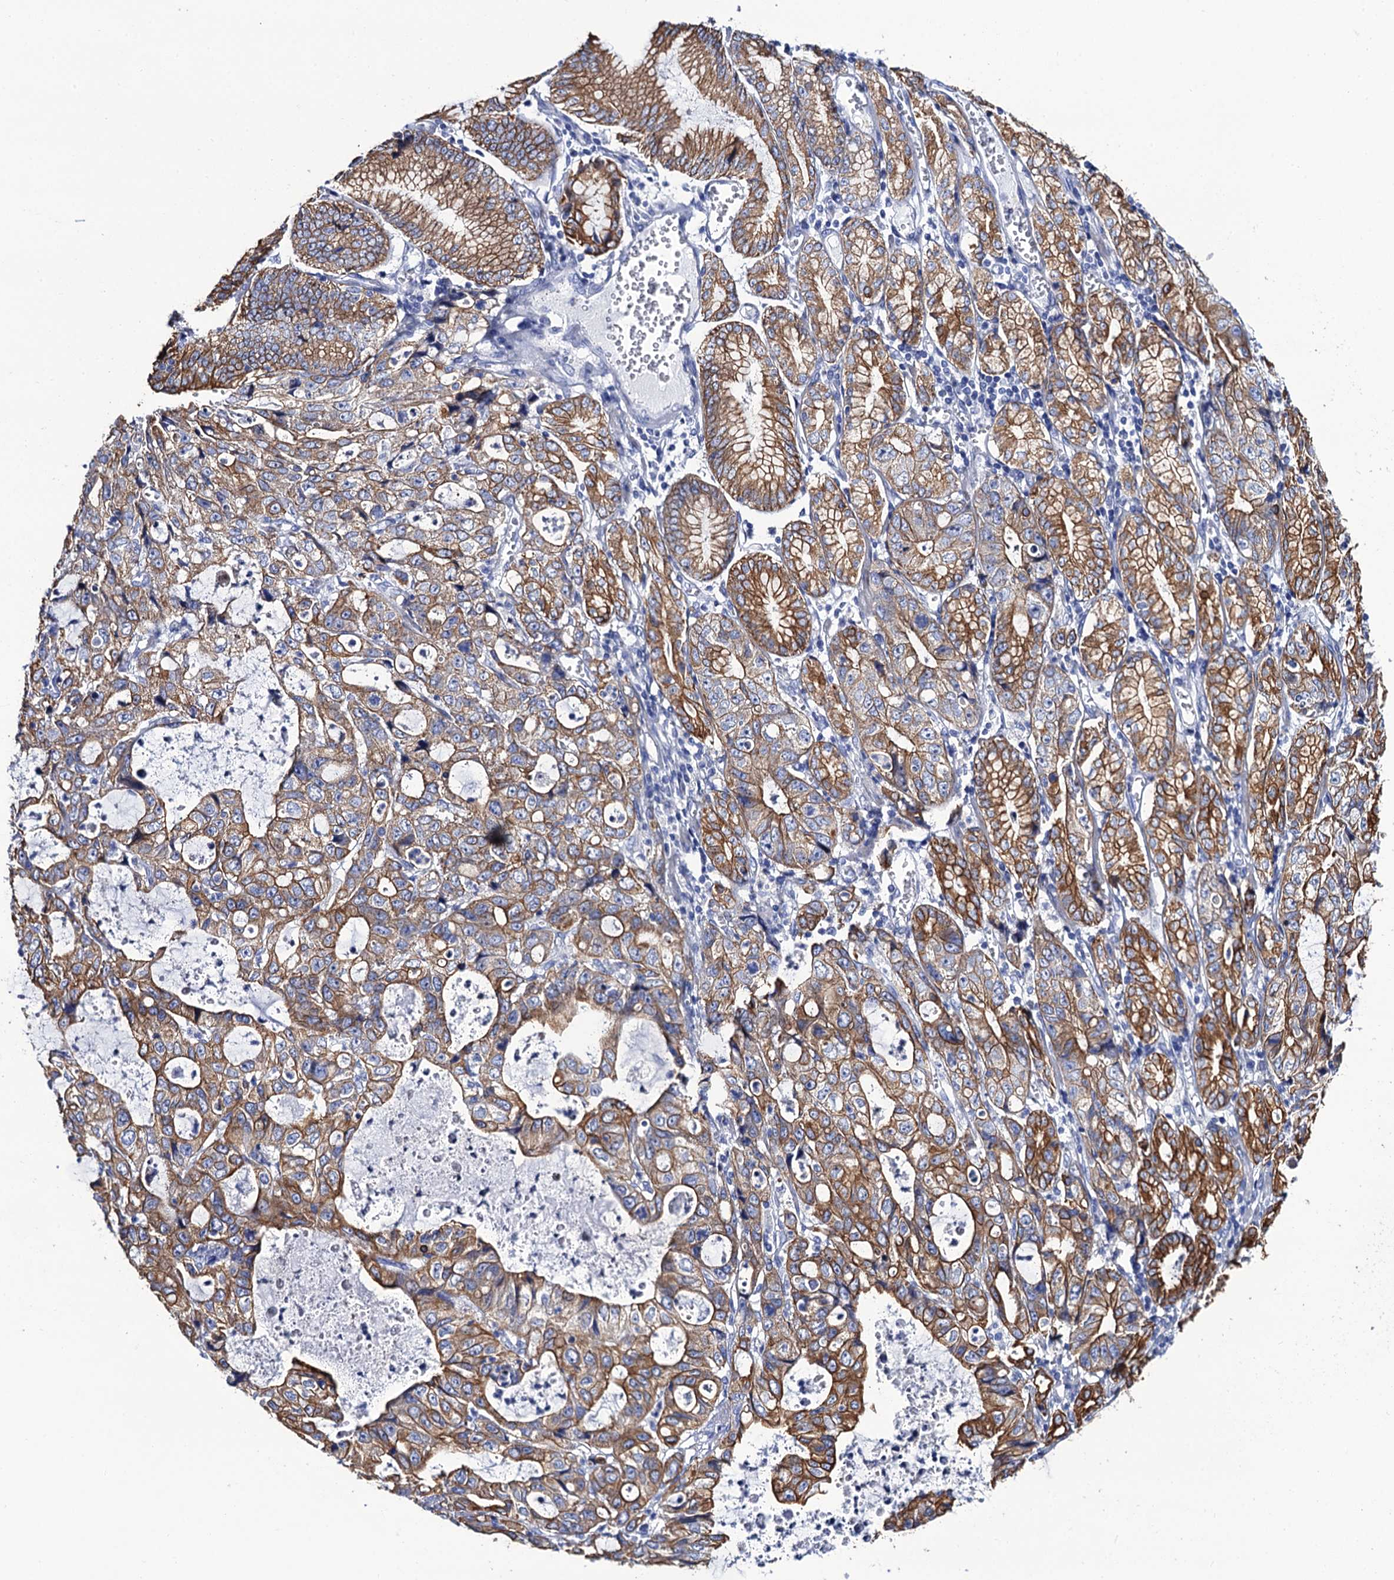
{"staining": {"intensity": "moderate", "quantity": ">75%", "location": "cytoplasmic/membranous"}, "tissue": "stomach cancer", "cell_type": "Tumor cells", "image_type": "cancer", "snomed": [{"axis": "morphology", "description": "Adenocarcinoma, NOS"}, {"axis": "topography", "description": "Stomach, lower"}], "caption": "There is medium levels of moderate cytoplasmic/membranous staining in tumor cells of stomach cancer (adenocarcinoma), as demonstrated by immunohistochemical staining (brown color).", "gene": "RAB3IP", "patient": {"sex": "female", "age": 43}}